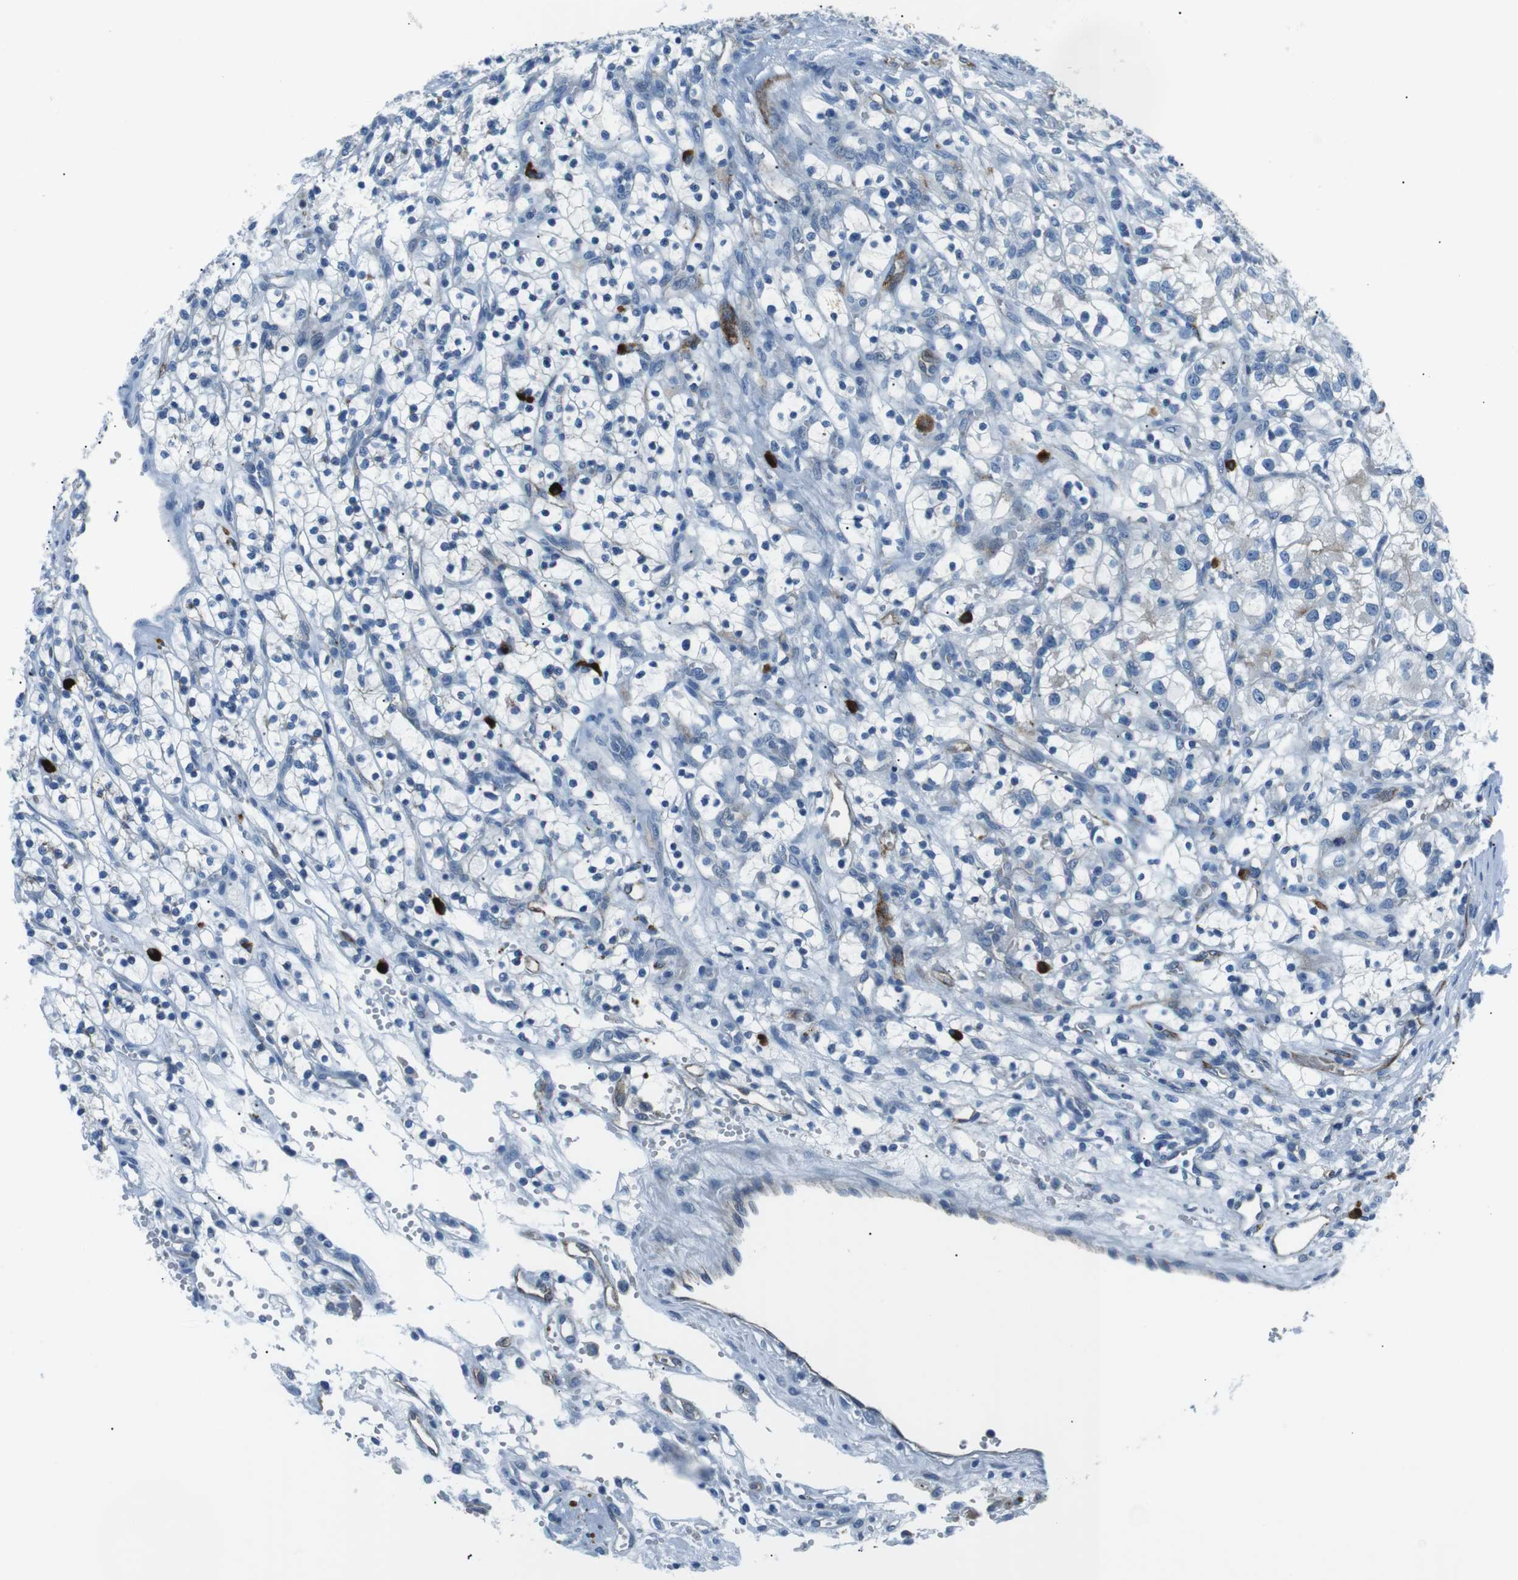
{"staining": {"intensity": "negative", "quantity": "none", "location": "none"}, "tissue": "renal cancer", "cell_type": "Tumor cells", "image_type": "cancer", "snomed": [{"axis": "morphology", "description": "Adenocarcinoma, NOS"}, {"axis": "topography", "description": "Kidney"}], "caption": "Immunohistochemistry (IHC) photomicrograph of human renal cancer stained for a protein (brown), which demonstrates no staining in tumor cells.", "gene": "CSF2RA", "patient": {"sex": "female", "age": 57}}